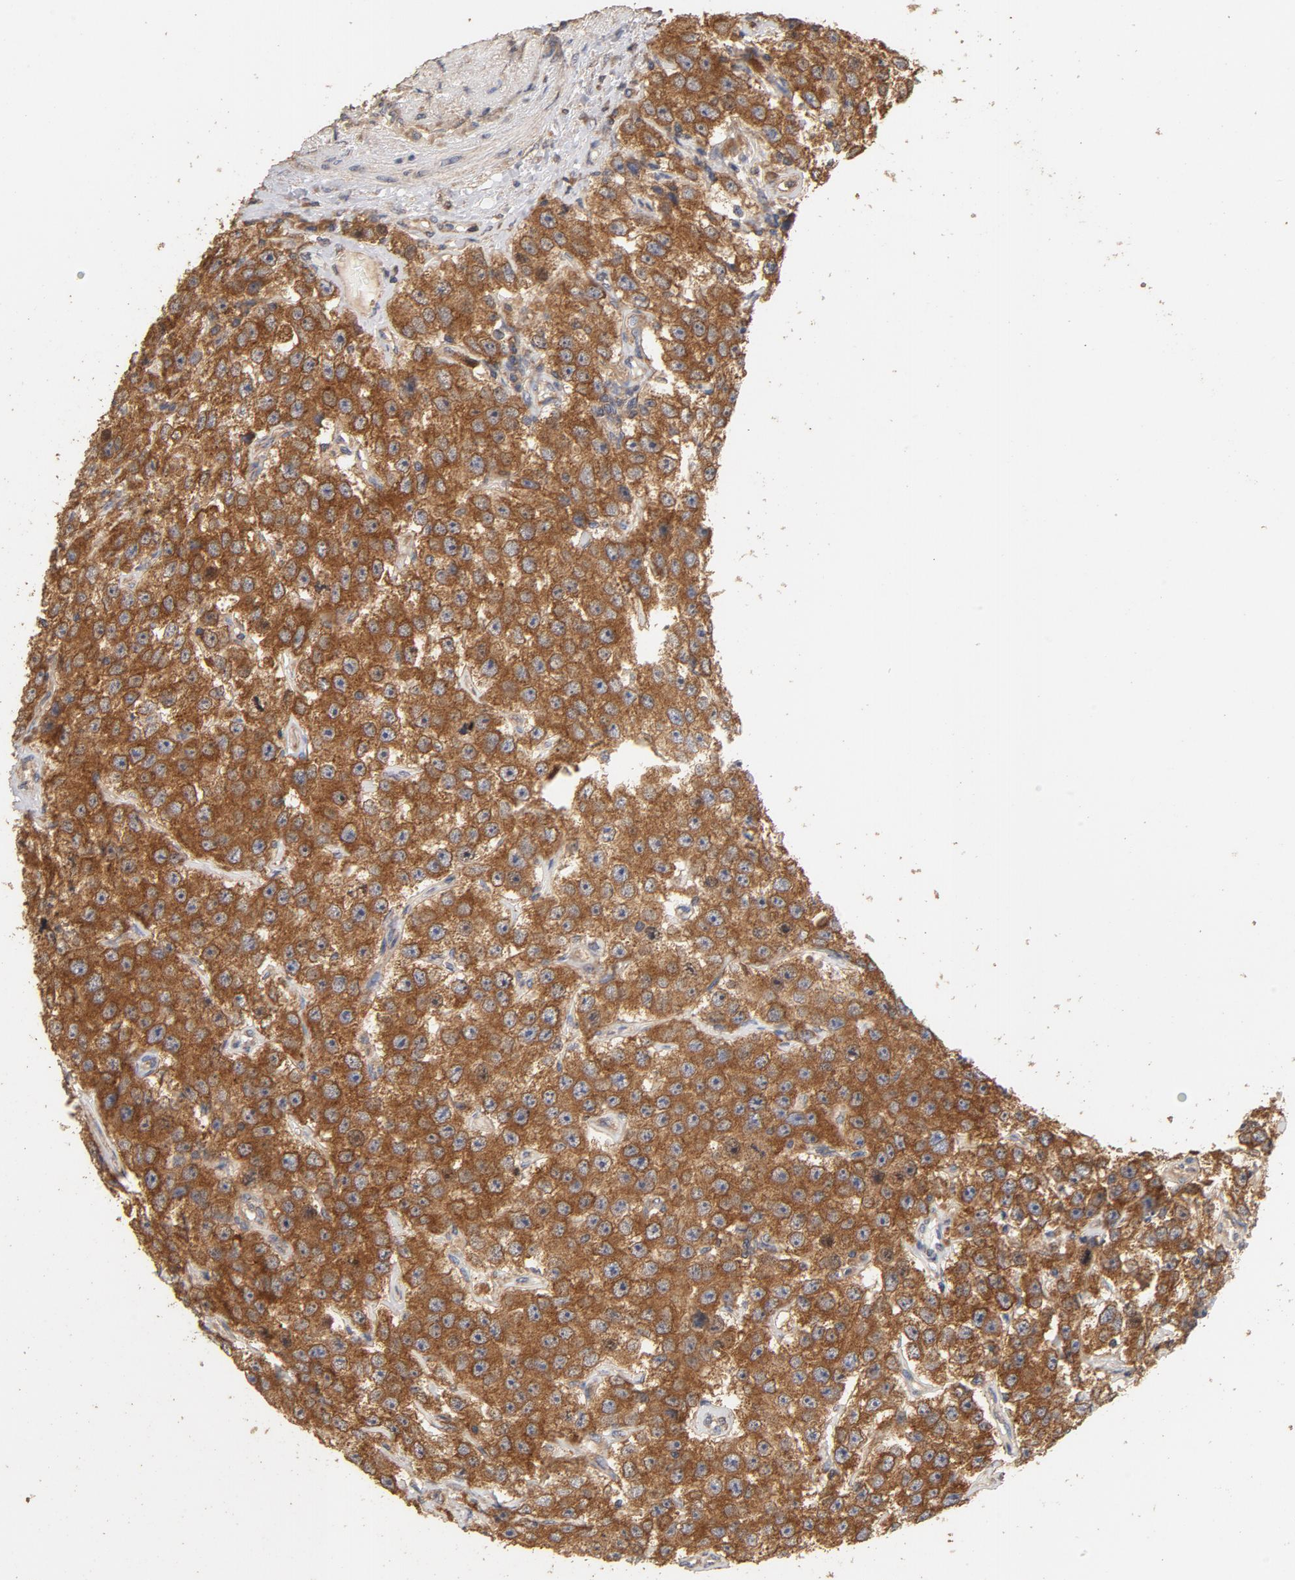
{"staining": {"intensity": "strong", "quantity": ">75%", "location": "cytoplasmic/membranous"}, "tissue": "testis cancer", "cell_type": "Tumor cells", "image_type": "cancer", "snomed": [{"axis": "morphology", "description": "Seminoma, NOS"}, {"axis": "topography", "description": "Testis"}], "caption": "Seminoma (testis) tissue reveals strong cytoplasmic/membranous expression in approximately >75% of tumor cells, visualized by immunohistochemistry.", "gene": "DDX6", "patient": {"sex": "male", "age": 52}}